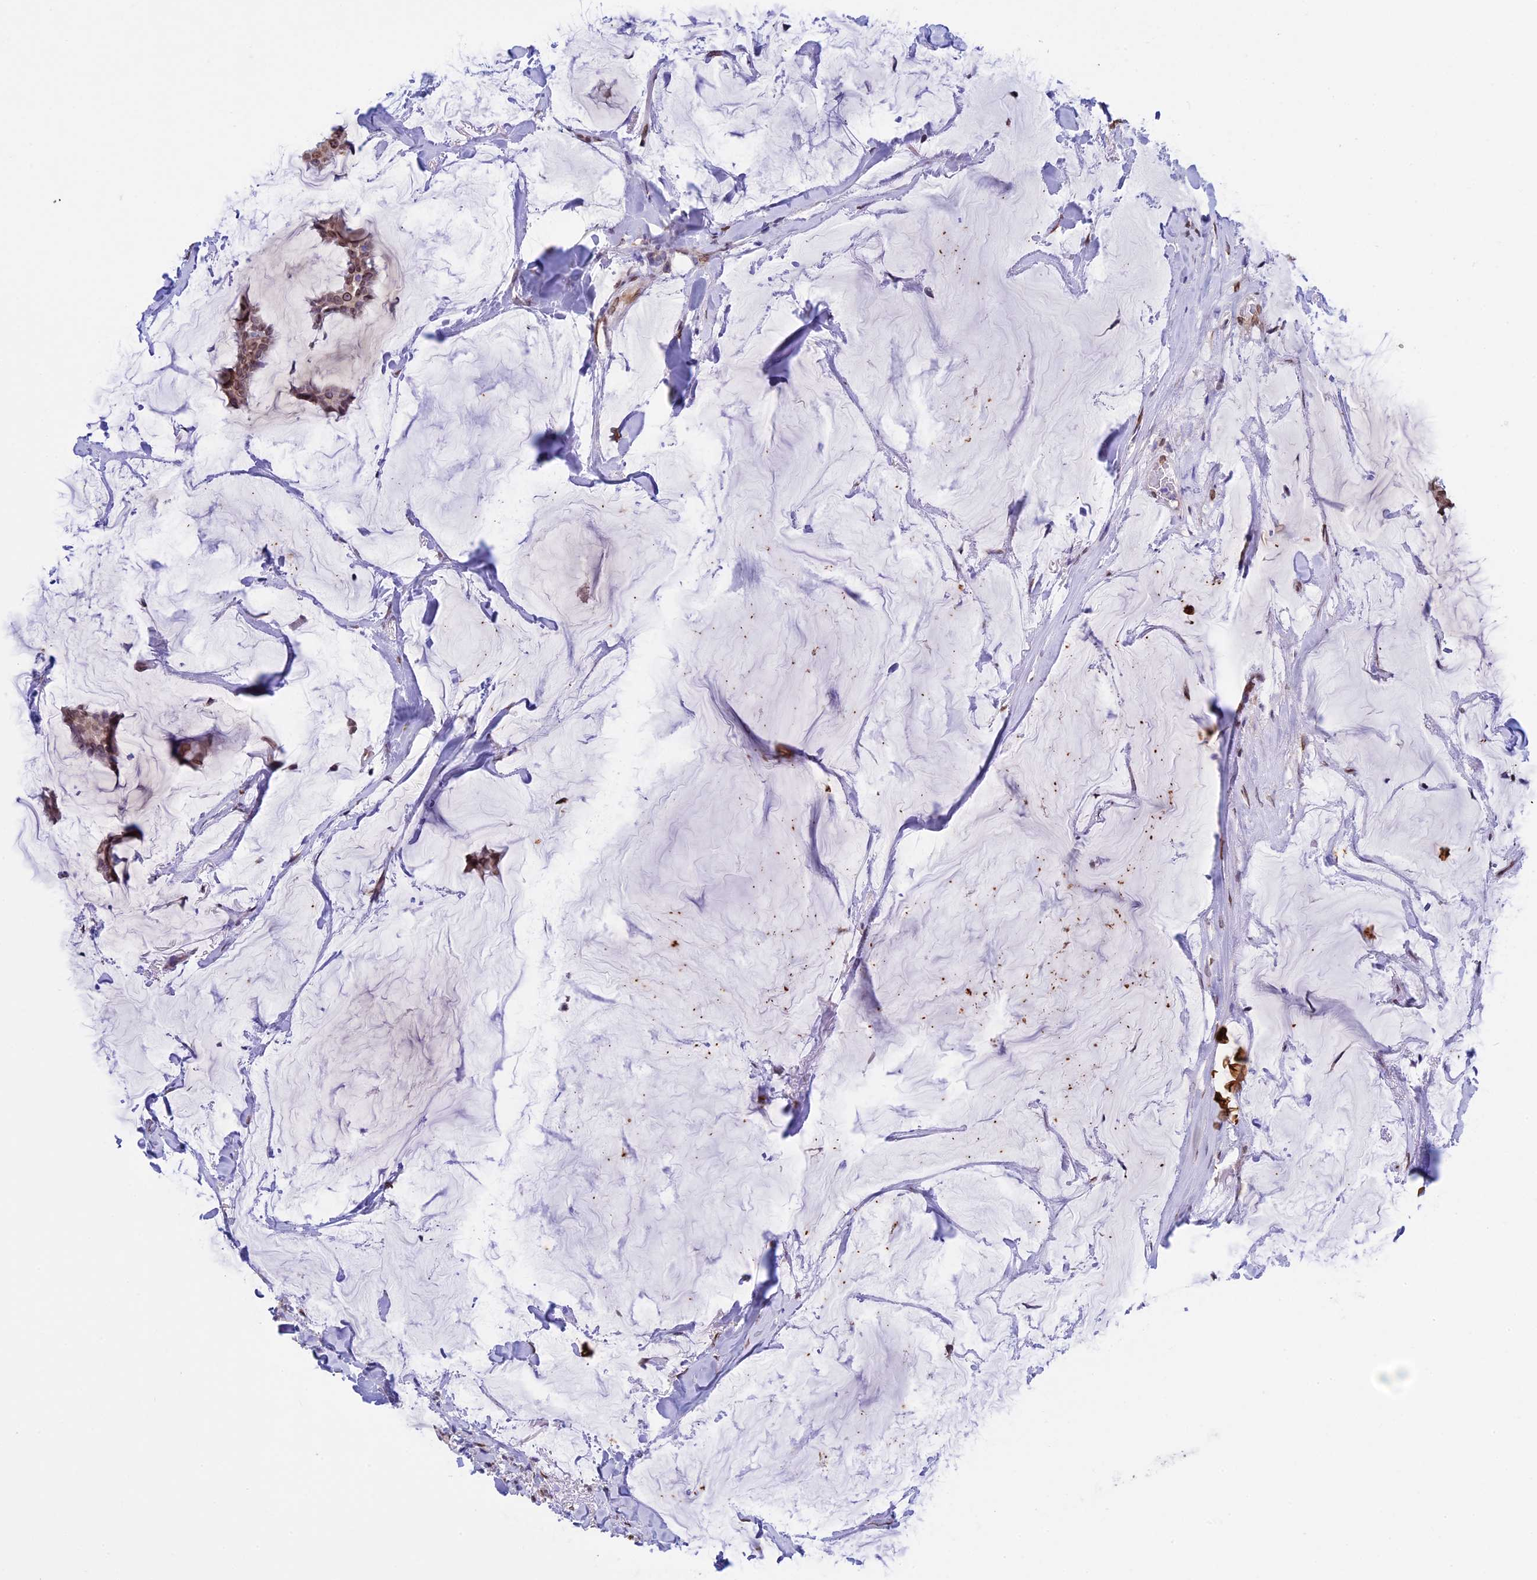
{"staining": {"intensity": "weak", "quantity": ">75%", "location": "nuclear"}, "tissue": "breast cancer", "cell_type": "Tumor cells", "image_type": "cancer", "snomed": [{"axis": "morphology", "description": "Duct carcinoma"}, {"axis": "topography", "description": "Breast"}], "caption": "An immunohistochemistry (IHC) photomicrograph of tumor tissue is shown. Protein staining in brown labels weak nuclear positivity in infiltrating ductal carcinoma (breast) within tumor cells.", "gene": "TMPRSS7", "patient": {"sex": "female", "age": 93}}